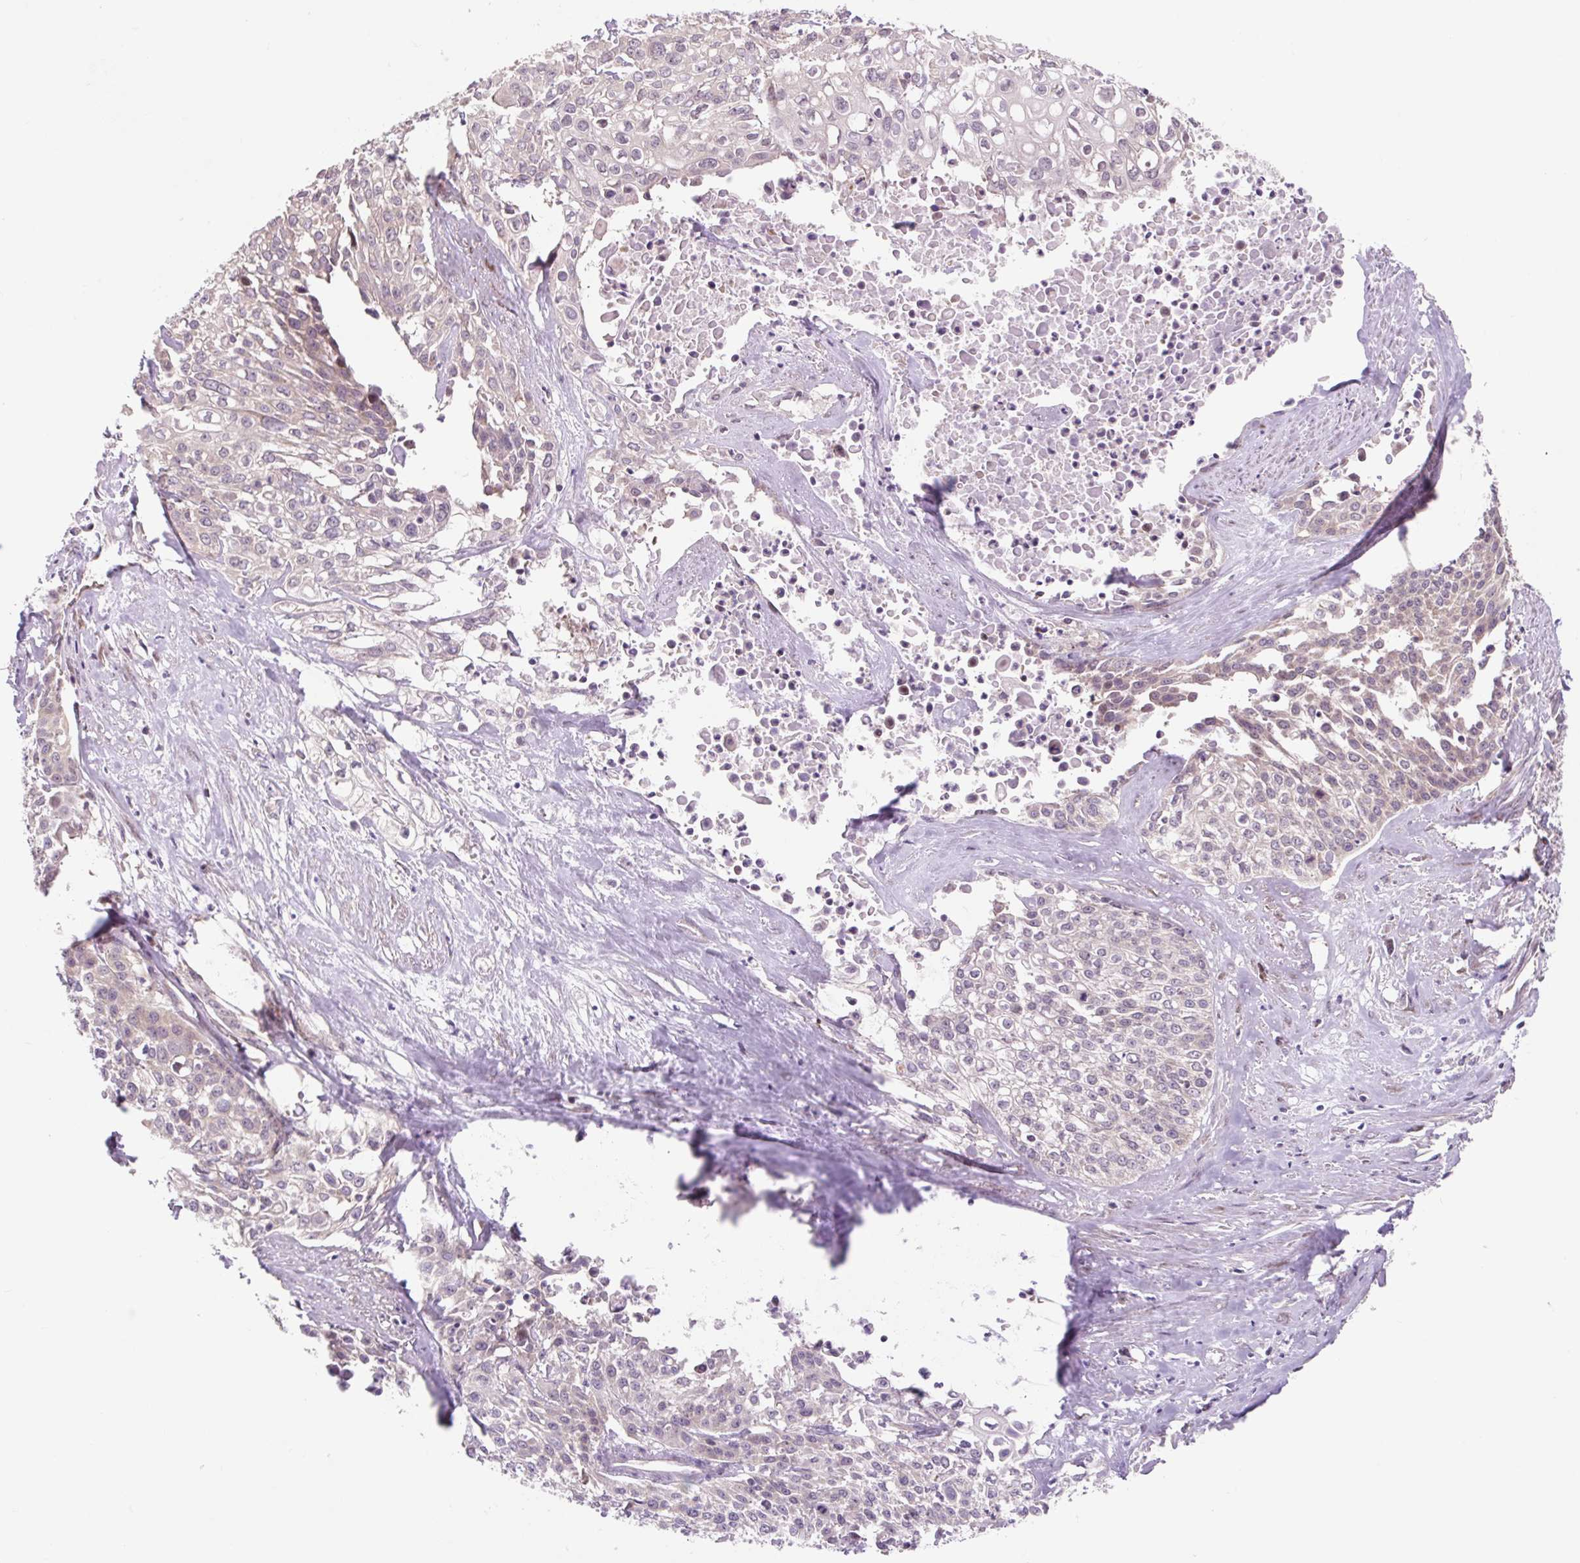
{"staining": {"intensity": "negative", "quantity": "none", "location": "none"}, "tissue": "cervical cancer", "cell_type": "Tumor cells", "image_type": "cancer", "snomed": [{"axis": "morphology", "description": "Squamous cell carcinoma, NOS"}, {"axis": "topography", "description": "Cervix"}], "caption": "DAB immunohistochemical staining of human cervical cancer reveals no significant positivity in tumor cells.", "gene": "HFE", "patient": {"sex": "female", "age": 39}}